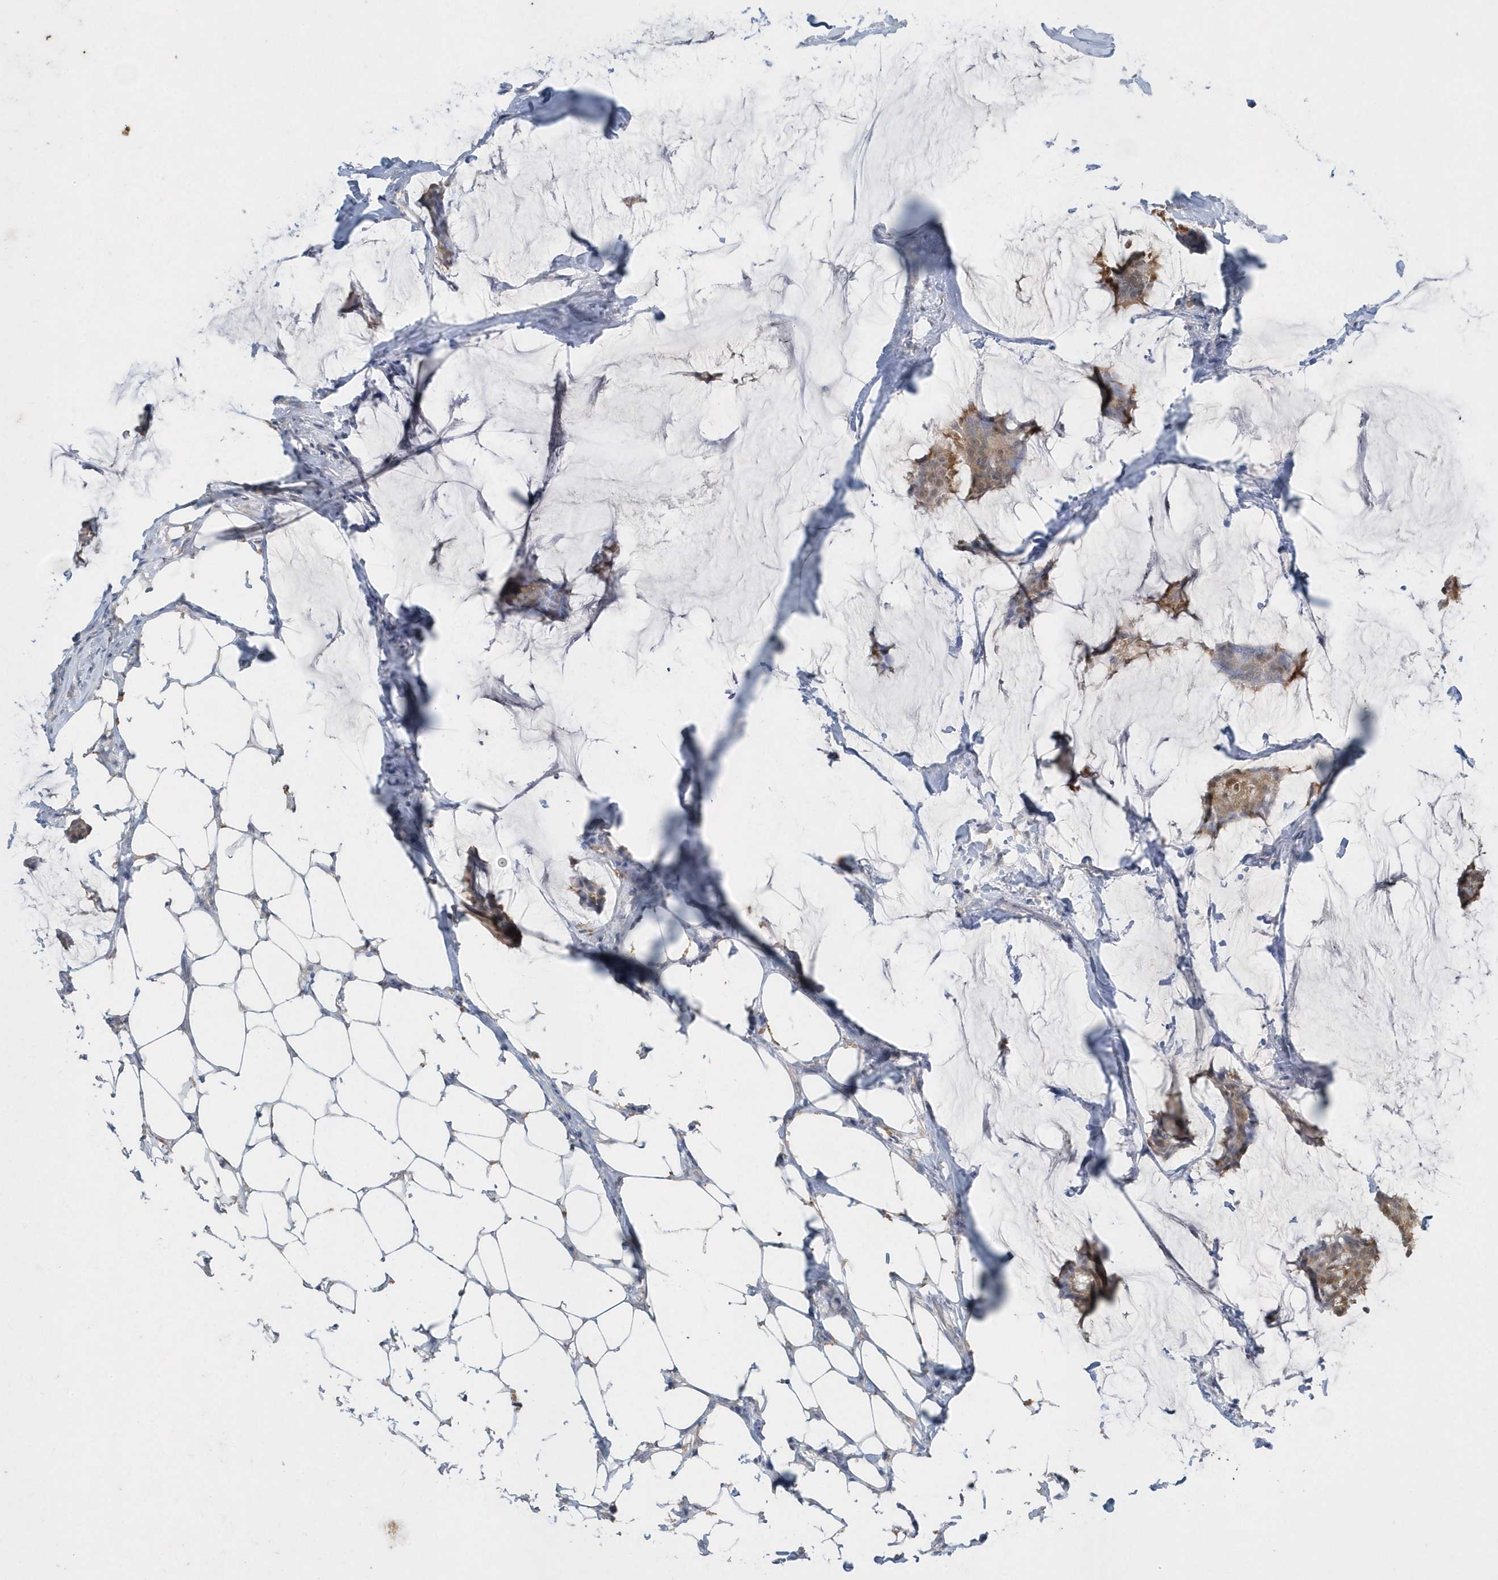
{"staining": {"intensity": "weak", "quantity": ">75%", "location": "cytoplasmic/membranous,nuclear"}, "tissue": "breast cancer", "cell_type": "Tumor cells", "image_type": "cancer", "snomed": [{"axis": "morphology", "description": "Duct carcinoma"}, {"axis": "topography", "description": "Breast"}], "caption": "Protein expression analysis of invasive ductal carcinoma (breast) reveals weak cytoplasmic/membranous and nuclear expression in about >75% of tumor cells.", "gene": "AKR7A2", "patient": {"sex": "female", "age": 93}}